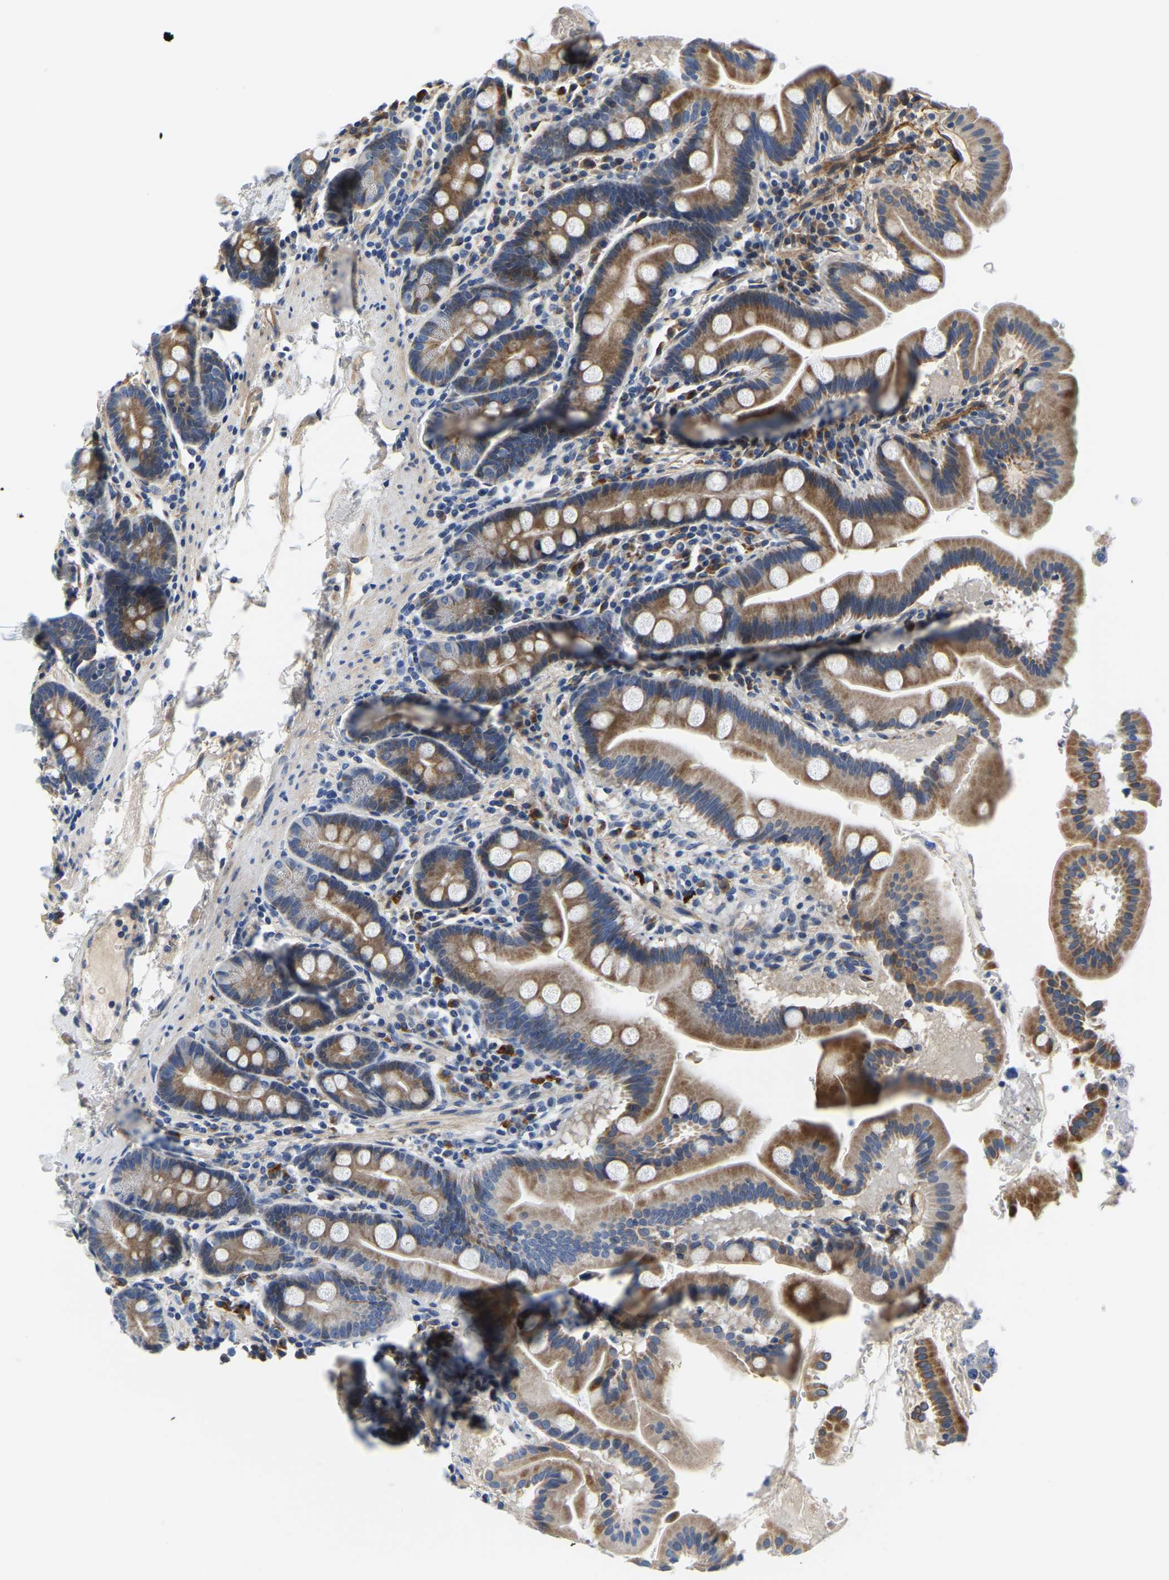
{"staining": {"intensity": "moderate", "quantity": ">75%", "location": "cytoplasmic/membranous"}, "tissue": "duodenum", "cell_type": "Glandular cells", "image_type": "normal", "snomed": [{"axis": "morphology", "description": "Normal tissue, NOS"}, {"axis": "topography", "description": "Duodenum"}], "caption": "Immunohistochemistry (IHC) (DAB) staining of benign human duodenum reveals moderate cytoplasmic/membranous protein staining in about >75% of glandular cells. (DAB IHC, brown staining for protein, blue staining for nuclei).", "gene": "LIAS", "patient": {"sex": "male", "age": 50}}